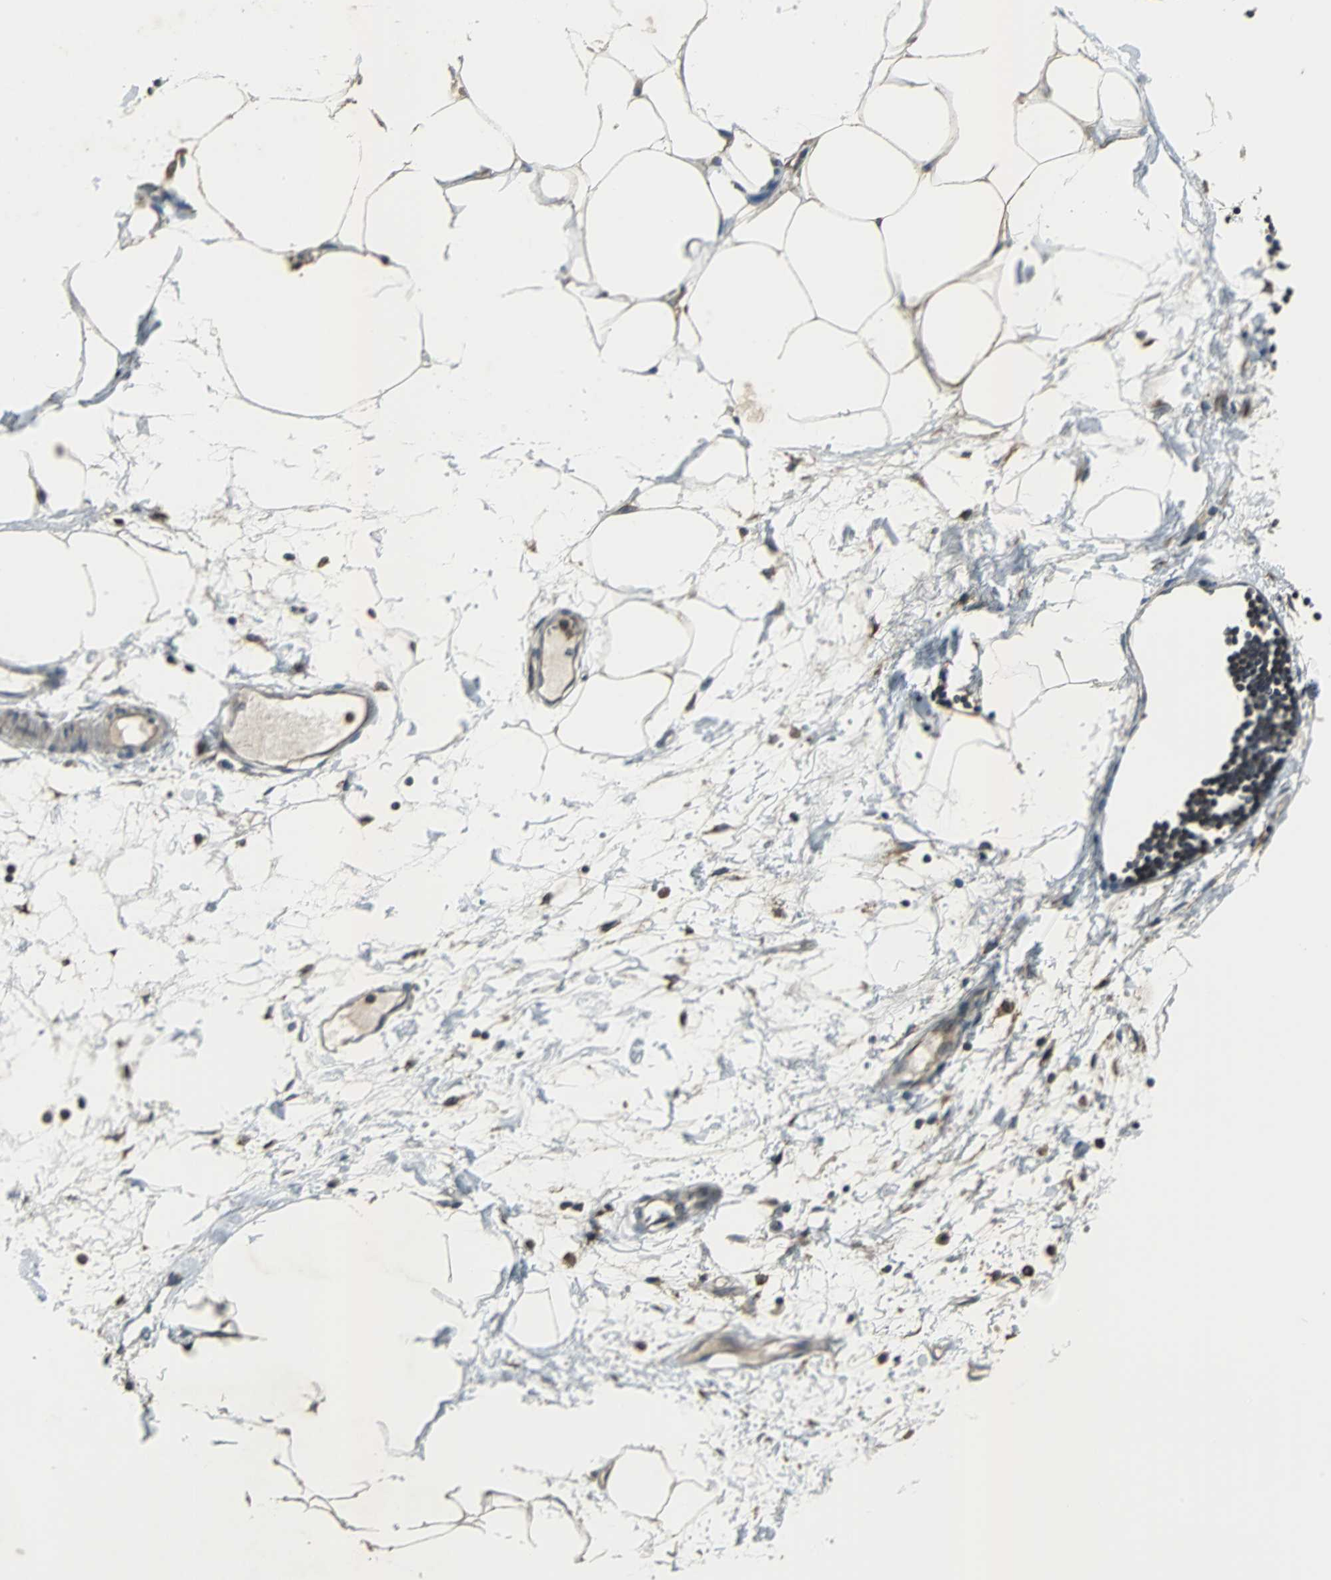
{"staining": {"intensity": "weak", "quantity": ">75%", "location": "cytoplasmic/membranous"}, "tissue": "adipose tissue", "cell_type": "Adipocytes", "image_type": "normal", "snomed": [{"axis": "morphology", "description": "Normal tissue, NOS"}, {"axis": "morphology", "description": "Adenocarcinoma, NOS"}, {"axis": "topography", "description": "Colon"}, {"axis": "topography", "description": "Peripheral nerve tissue"}], "caption": "Unremarkable adipose tissue demonstrates weak cytoplasmic/membranous expression in approximately >75% of adipocytes The staining was performed using DAB (3,3'-diaminobenzidine), with brown indicating positive protein expression. Nuclei are stained blue with hematoxylin..", "gene": "SOS1", "patient": {"sex": "male", "age": 14}}